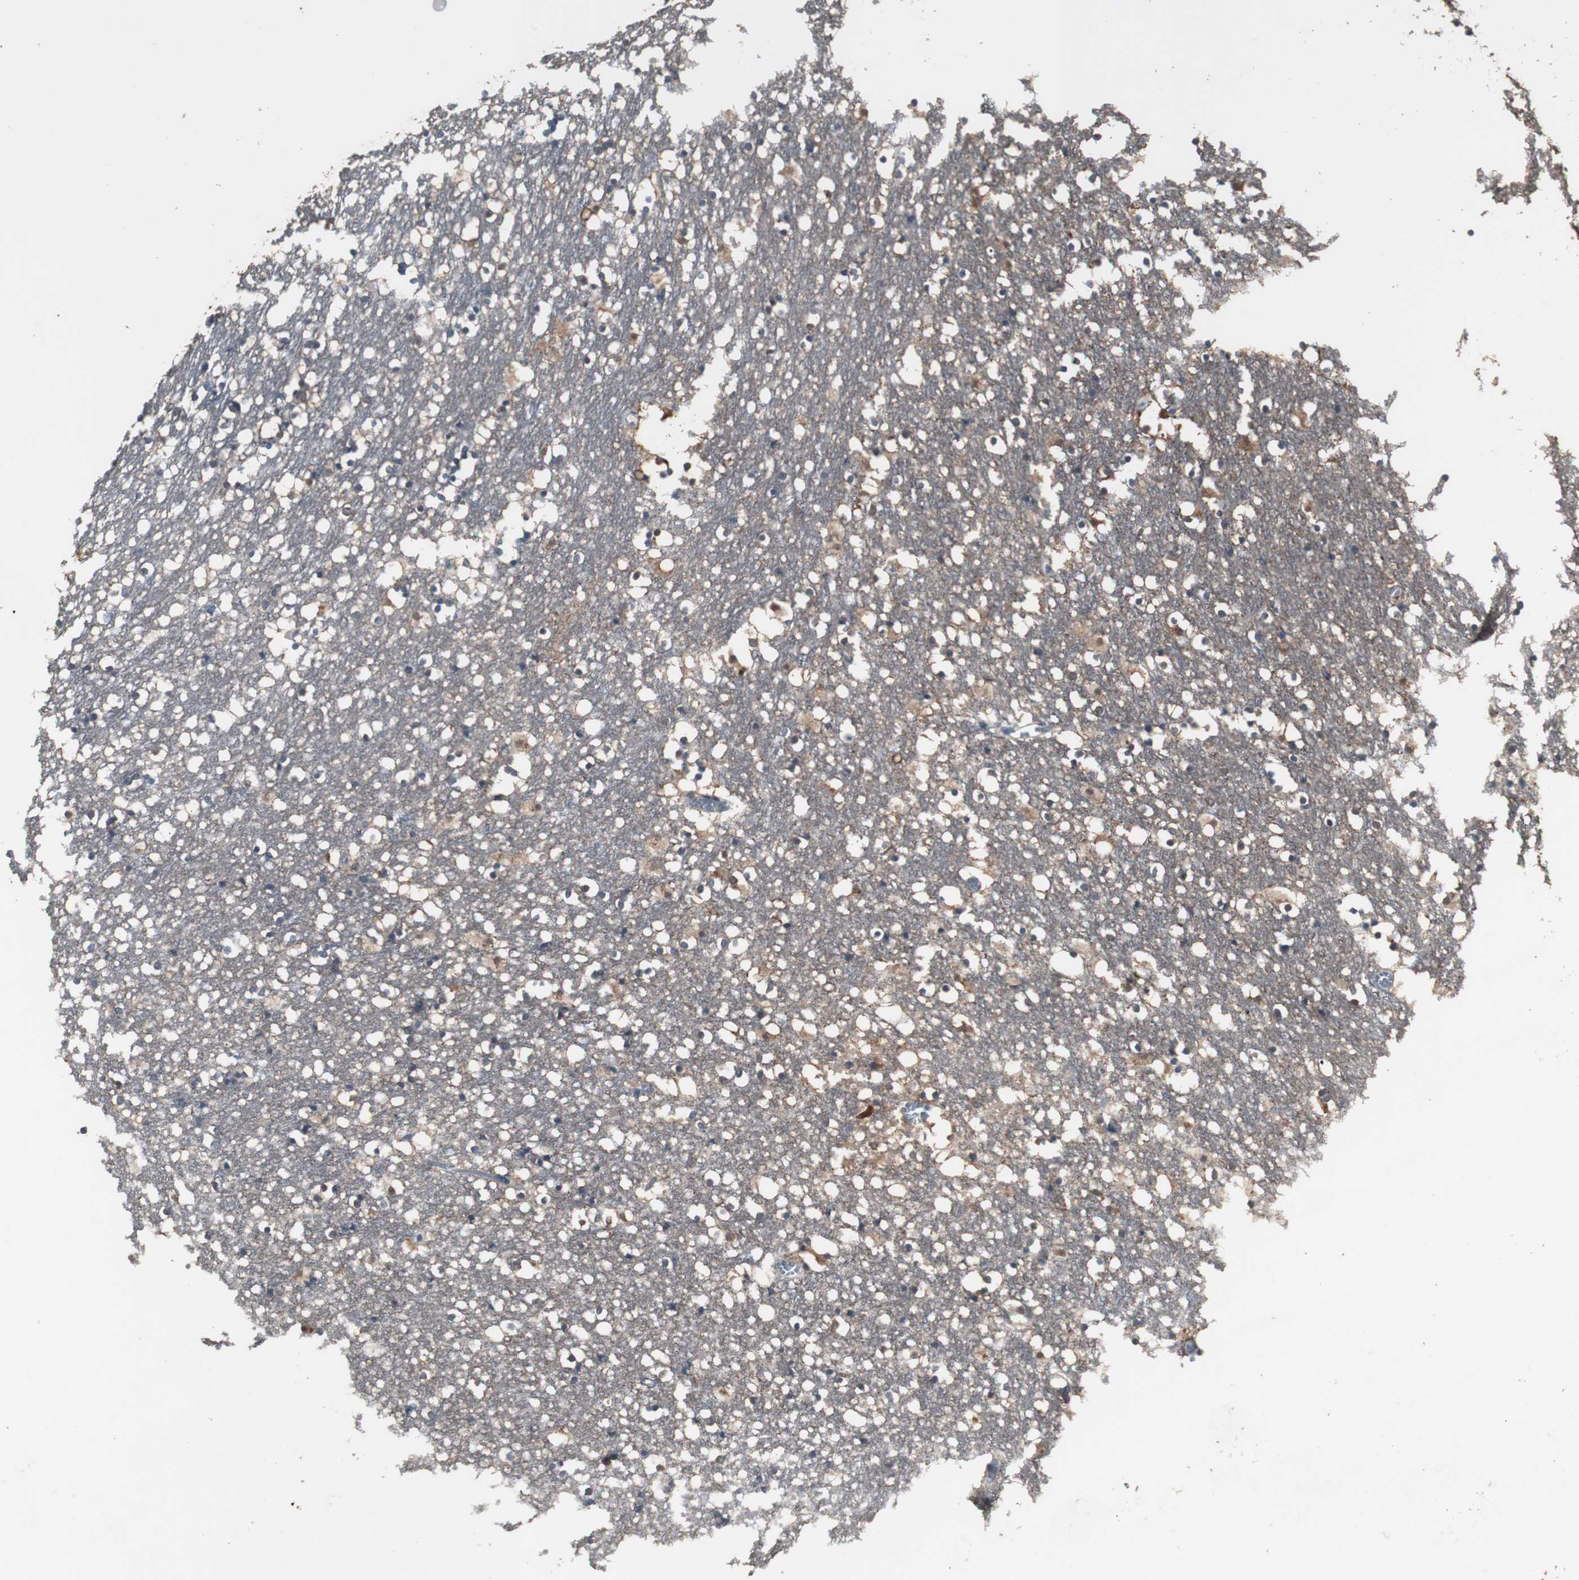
{"staining": {"intensity": "strong", "quantity": "25%-75%", "location": "cytoplasmic/membranous"}, "tissue": "caudate", "cell_type": "Glial cells", "image_type": "normal", "snomed": [{"axis": "morphology", "description": "Normal tissue, NOS"}, {"axis": "topography", "description": "Lateral ventricle wall"}], "caption": "This is an image of IHC staining of benign caudate, which shows strong expression in the cytoplasmic/membranous of glial cells.", "gene": "HPRT1", "patient": {"sex": "male", "age": 45}}